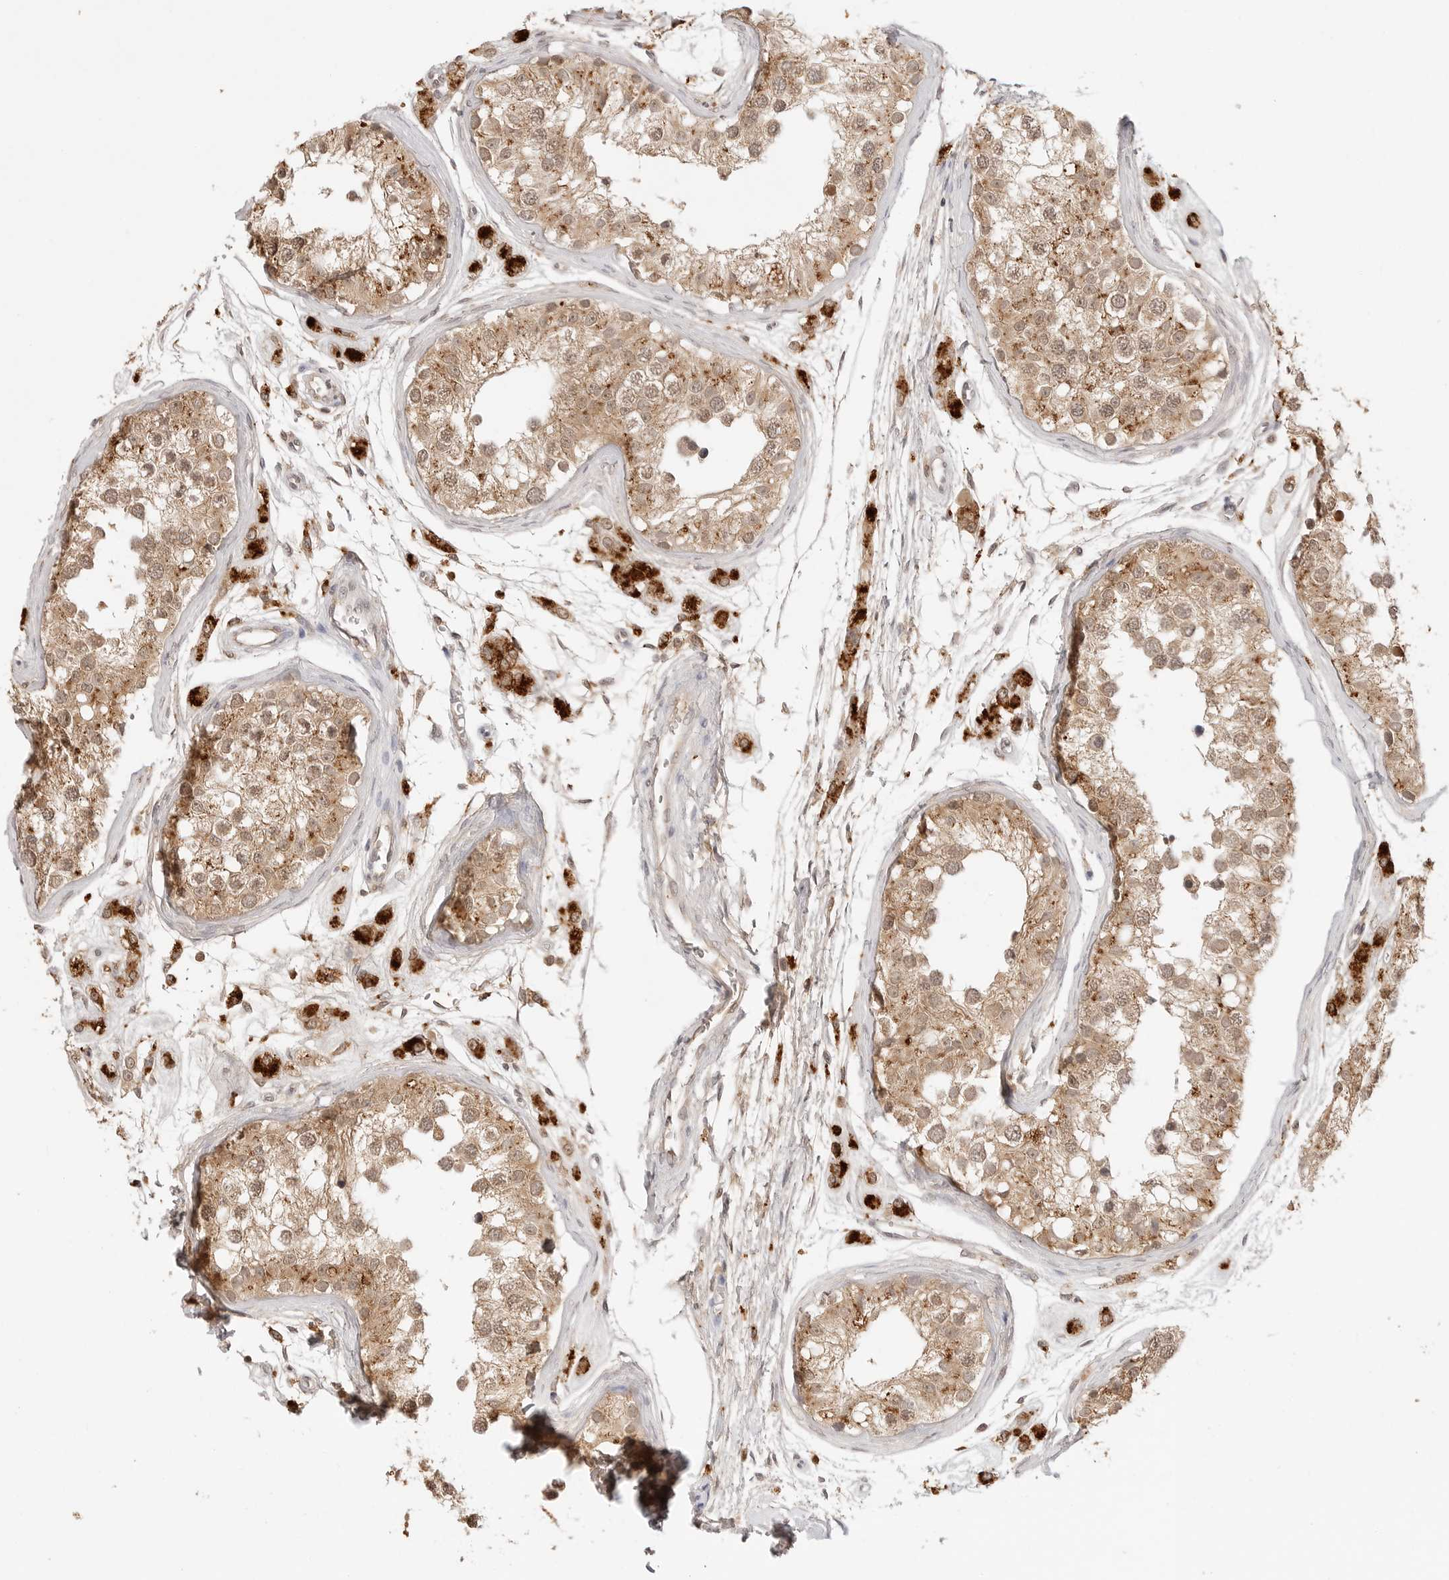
{"staining": {"intensity": "moderate", "quantity": ">75%", "location": "cytoplasmic/membranous"}, "tissue": "testis", "cell_type": "Cells in seminiferous ducts", "image_type": "normal", "snomed": [{"axis": "morphology", "description": "Normal tissue, NOS"}, {"axis": "morphology", "description": "Adenocarcinoma, metastatic, NOS"}, {"axis": "topography", "description": "Testis"}], "caption": "Unremarkable testis was stained to show a protein in brown. There is medium levels of moderate cytoplasmic/membranous staining in approximately >75% of cells in seminiferous ducts. Ihc stains the protein of interest in brown and the nuclei are stained blue.", "gene": "EPHA1", "patient": {"sex": "male", "age": 26}}